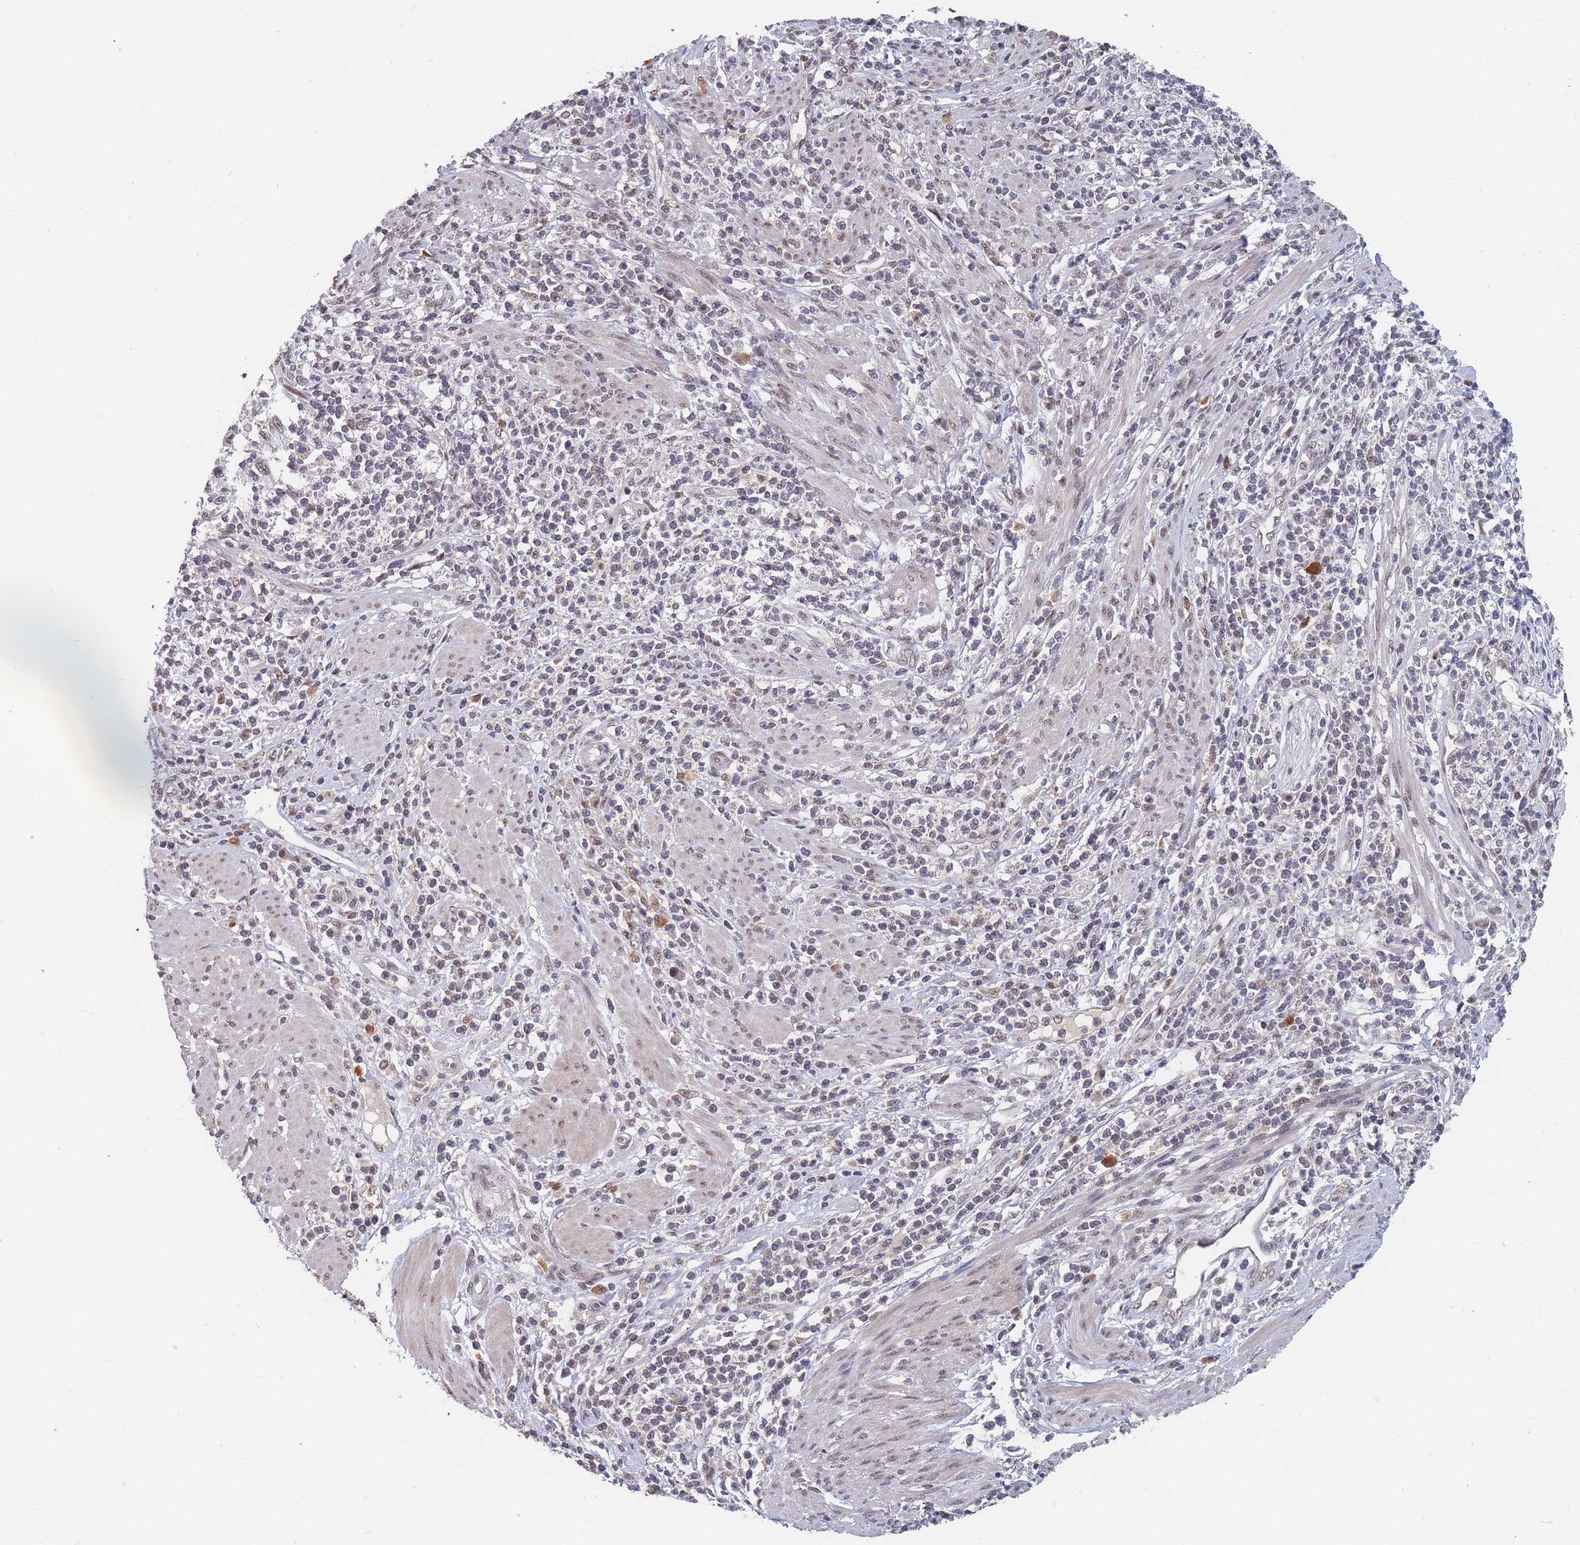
{"staining": {"intensity": "weak", "quantity": "<25%", "location": "nuclear"}, "tissue": "cervical cancer", "cell_type": "Tumor cells", "image_type": "cancer", "snomed": [{"axis": "morphology", "description": "Squamous cell carcinoma, NOS"}, {"axis": "topography", "description": "Cervix"}], "caption": "High magnification brightfield microscopy of cervical cancer (squamous cell carcinoma) stained with DAB (brown) and counterstained with hematoxylin (blue): tumor cells show no significant expression. (Brightfield microscopy of DAB IHC at high magnification).", "gene": "SNRPA1", "patient": {"sex": "female", "age": 70}}